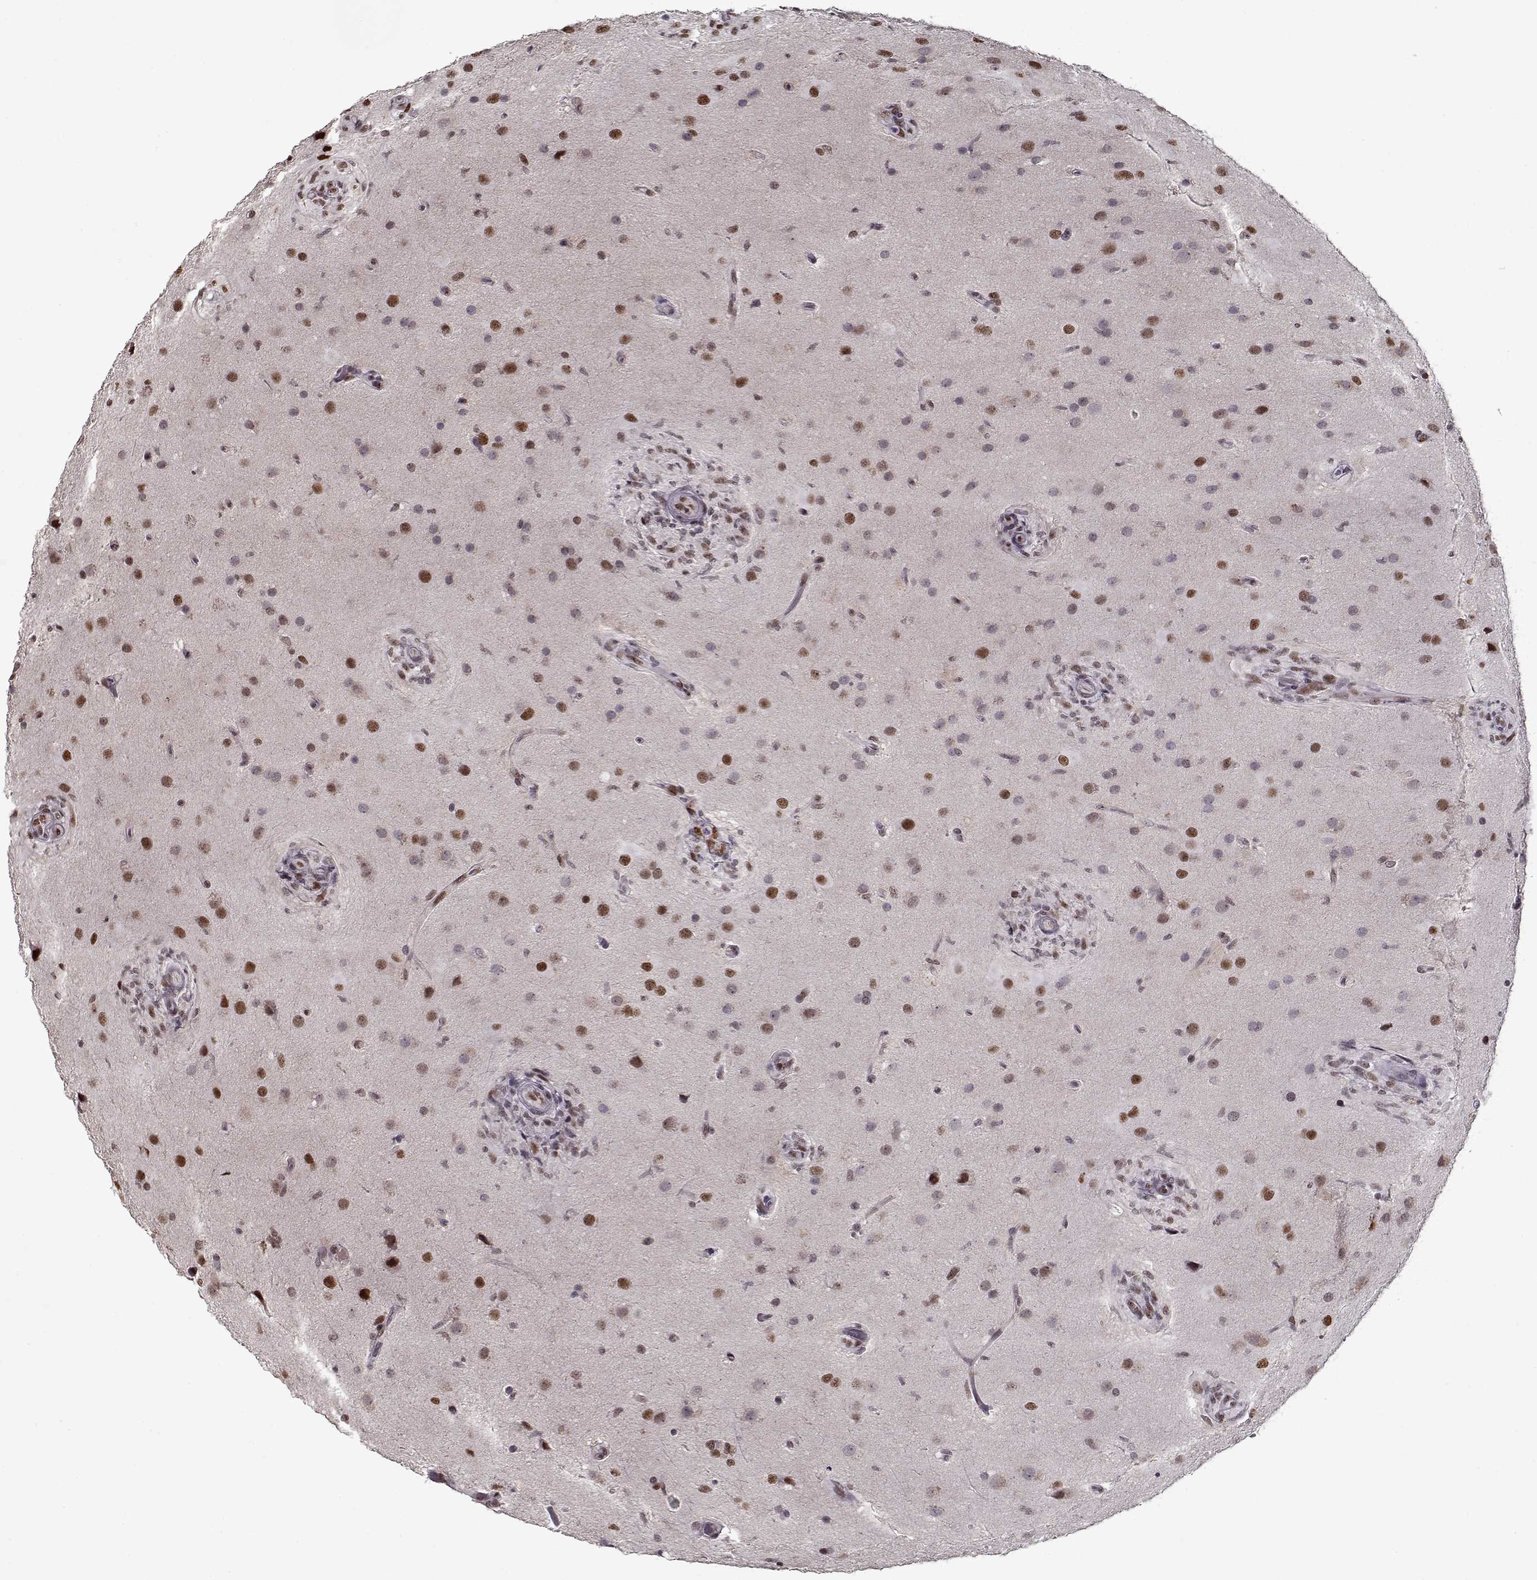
{"staining": {"intensity": "negative", "quantity": "none", "location": "none"}, "tissue": "glioma", "cell_type": "Tumor cells", "image_type": "cancer", "snomed": [{"axis": "morphology", "description": "Glioma, malignant, High grade"}, {"axis": "topography", "description": "Brain"}], "caption": "Immunohistochemistry (IHC) histopathology image of neoplastic tissue: human glioma stained with DAB reveals no significant protein staining in tumor cells. (DAB (3,3'-diaminobenzidine) immunohistochemistry (IHC) with hematoxylin counter stain).", "gene": "PRMT8", "patient": {"sex": "male", "age": 68}}